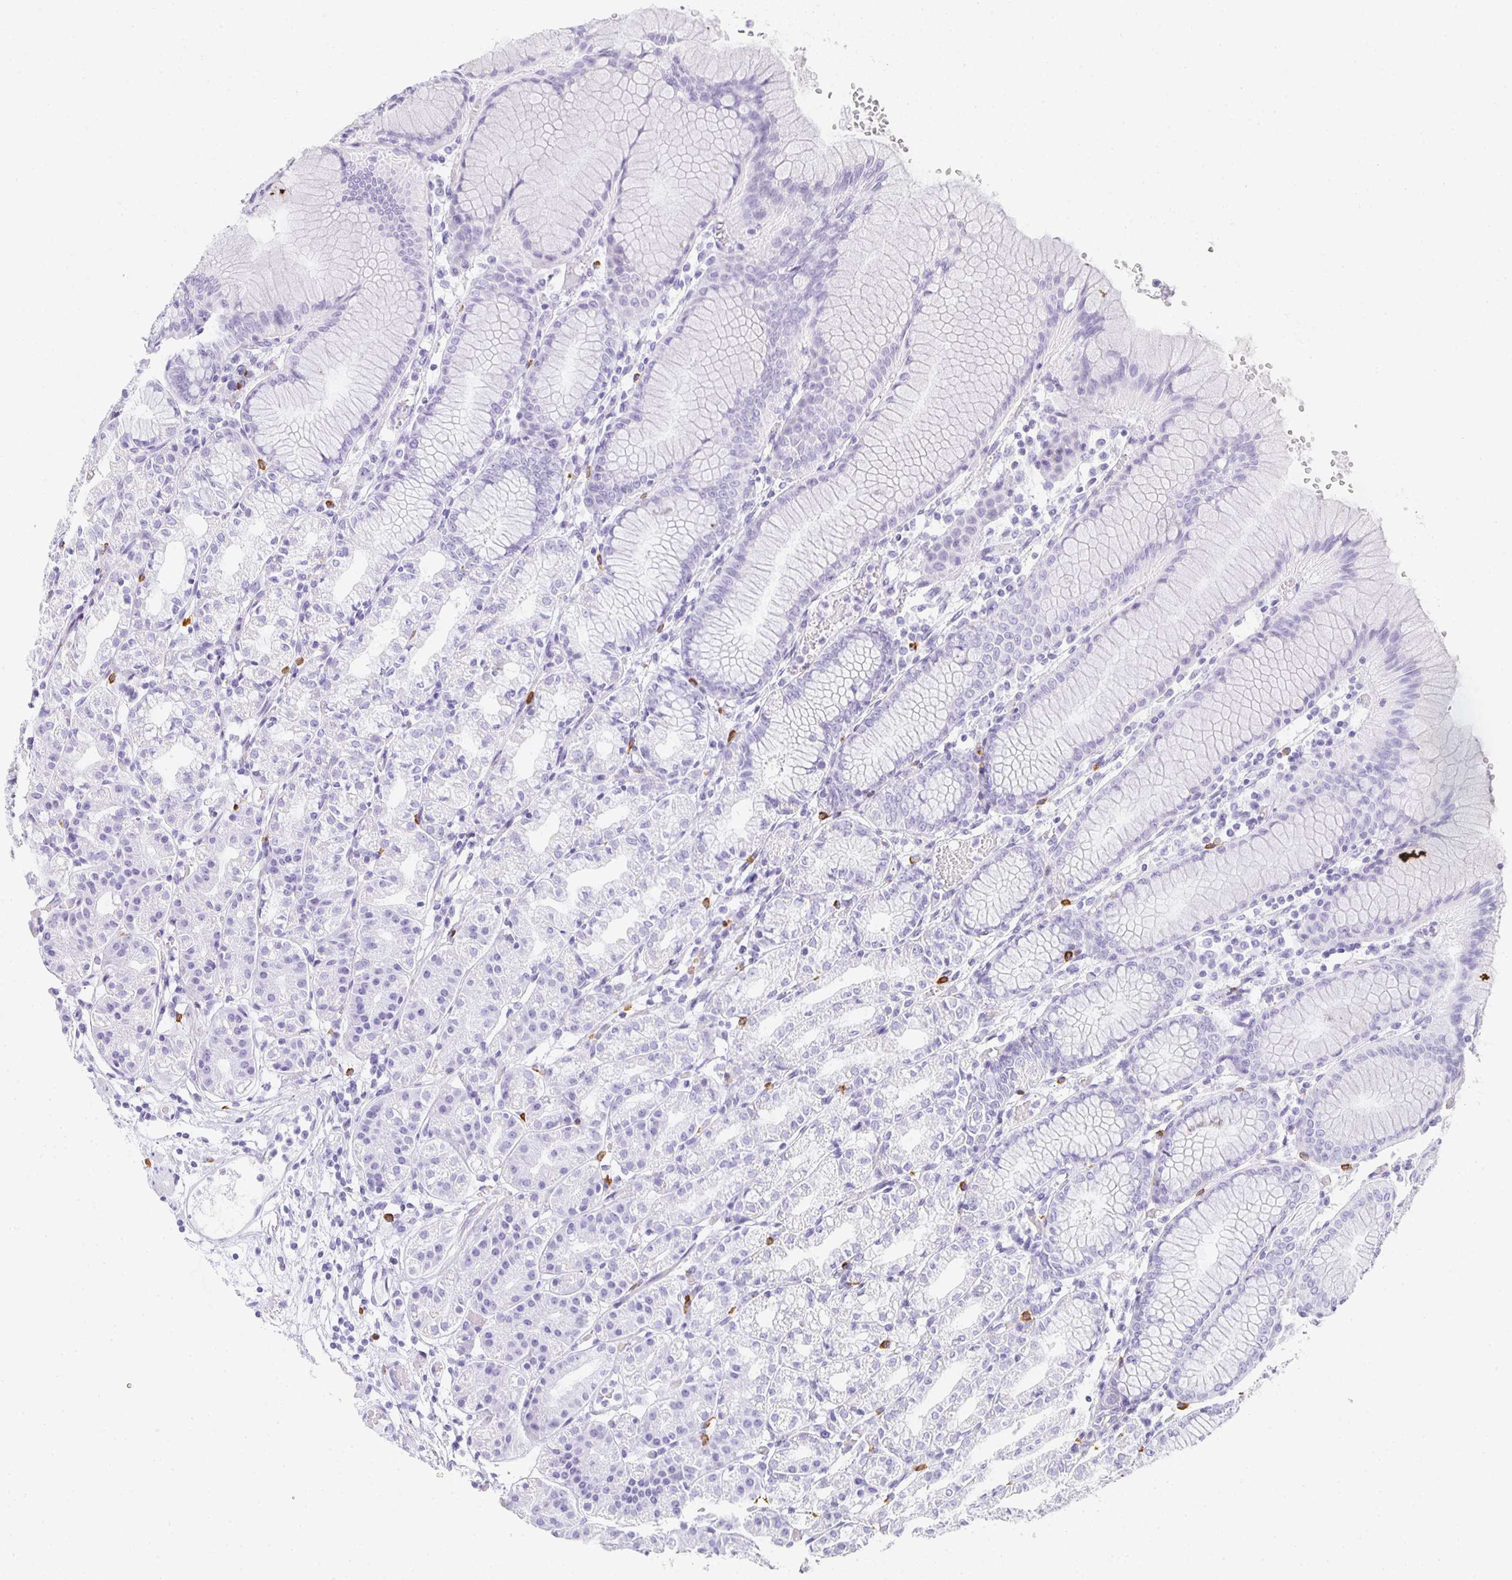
{"staining": {"intensity": "negative", "quantity": "none", "location": "none"}, "tissue": "stomach", "cell_type": "Glandular cells", "image_type": "normal", "snomed": [{"axis": "morphology", "description": "Normal tissue, NOS"}, {"axis": "topography", "description": "Stomach"}], "caption": "Glandular cells show no significant protein positivity in normal stomach.", "gene": "TPSD1", "patient": {"sex": "female", "age": 57}}